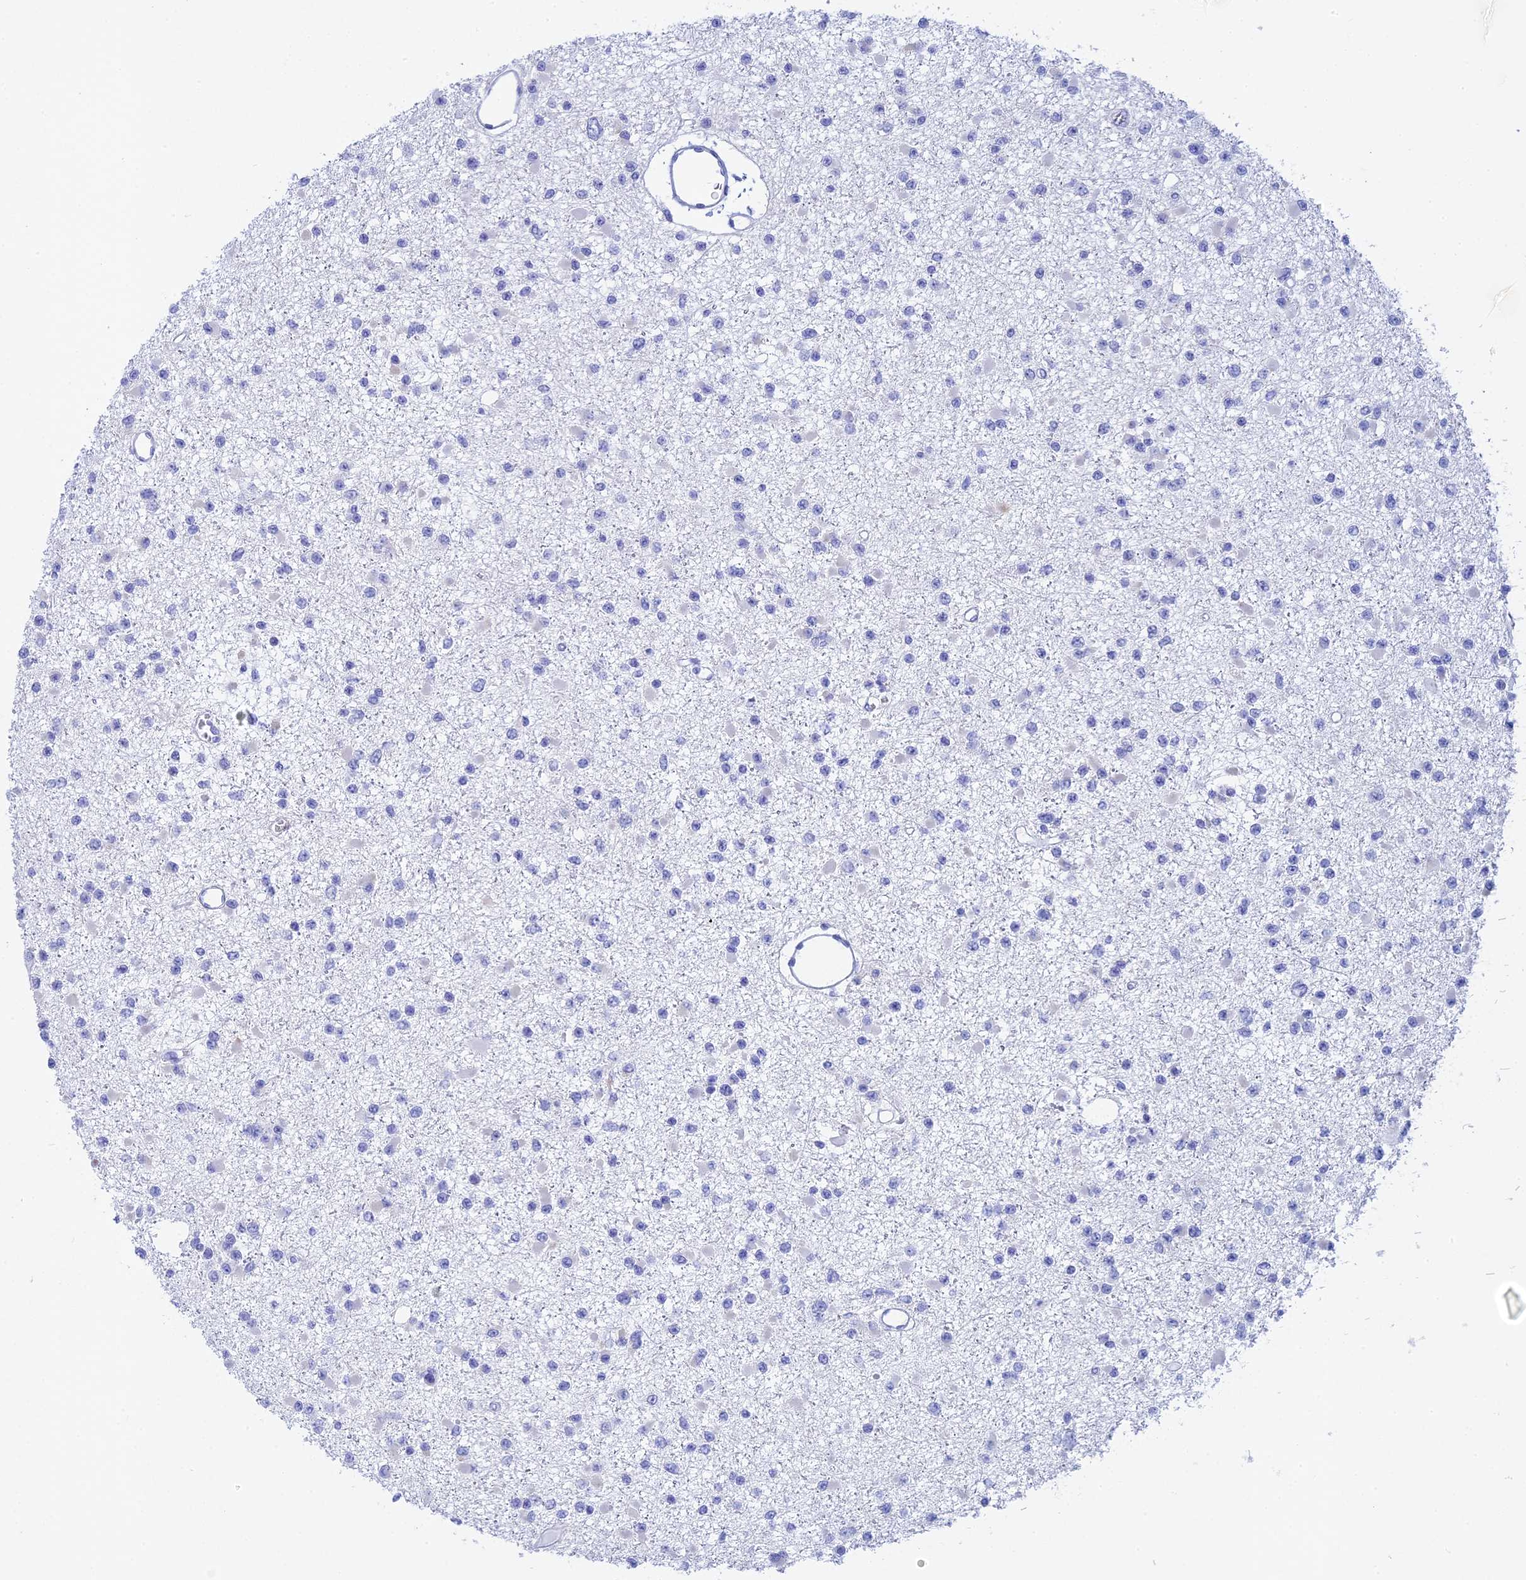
{"staining": {"intensity": "negative", "quantity": "none", "location": "none"}, "tissue": "glioma", "cell_type": "Tumor cells", "image_type": "cancer", "snomed": [{"axis": "morphology", "description": "Glioma, malignant, Low grade"}, {"axis": "topography", "description": "Brain"}], "caption": "The histopathology image exhibits no significant expression in tumor cells of glioma.", "gene": "TEX101", "patient": {"sex": "female", "age": 22}}